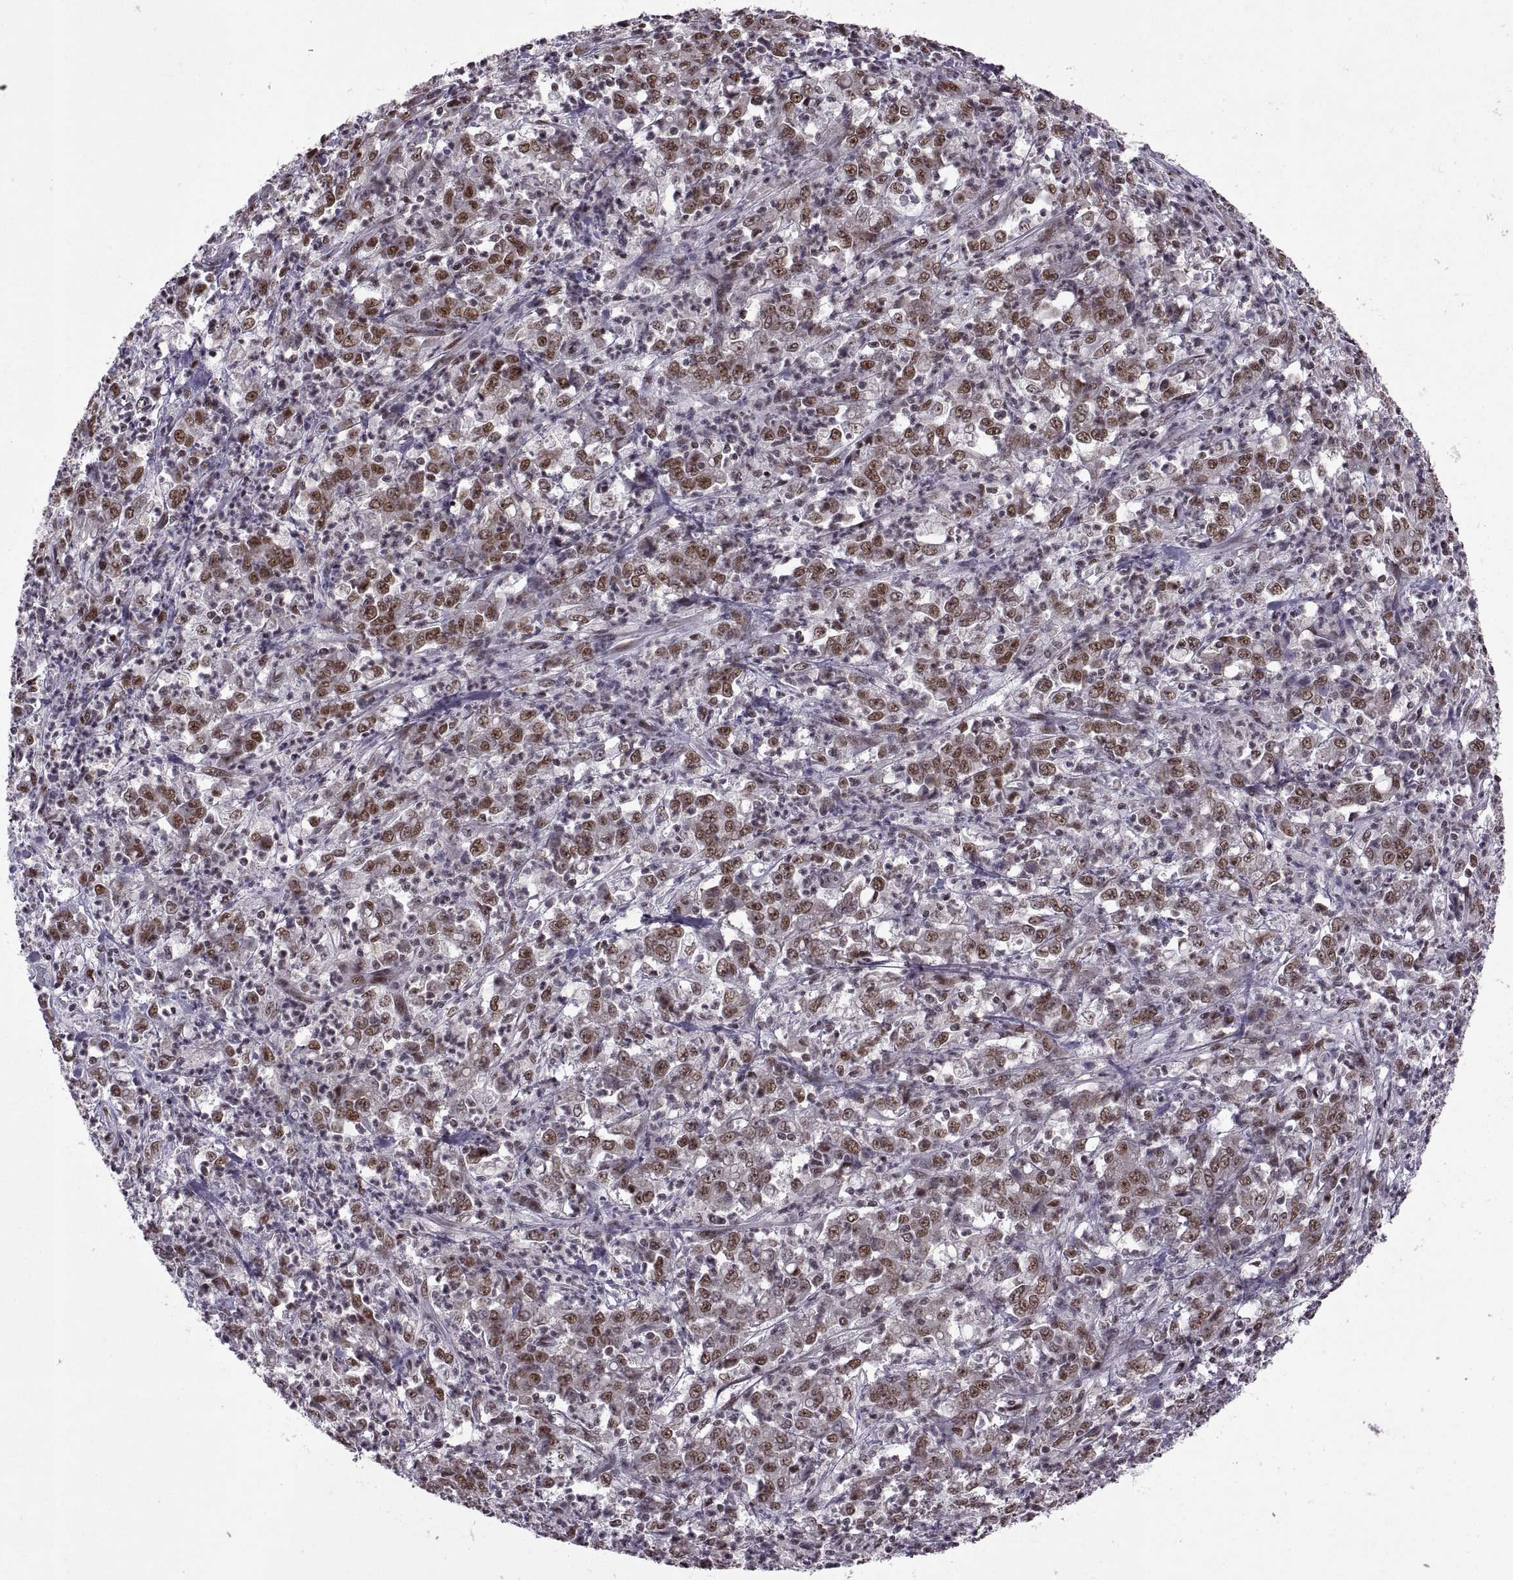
{"staining": {"intensity": "moderate", "quantity": ">75%", "location": "nuclear"}, "tissue": "stomach cancer", "cell_type": "Tumor cells", "image_type": "cancer", "snomed": [{"axis": "morphology", "description": "Adenocarcinoma, NOS"}, {"axis": "topography", "description": "Stomach, lower"}], "caption": "Approximately >75% of tumor cells in stomach adenocarcinoma display moderate nuclear protein positivity as visualized by brown immunohistochemical staining.", "gene": "MT1E", "patient": {"sex": "female", "age": 71}}